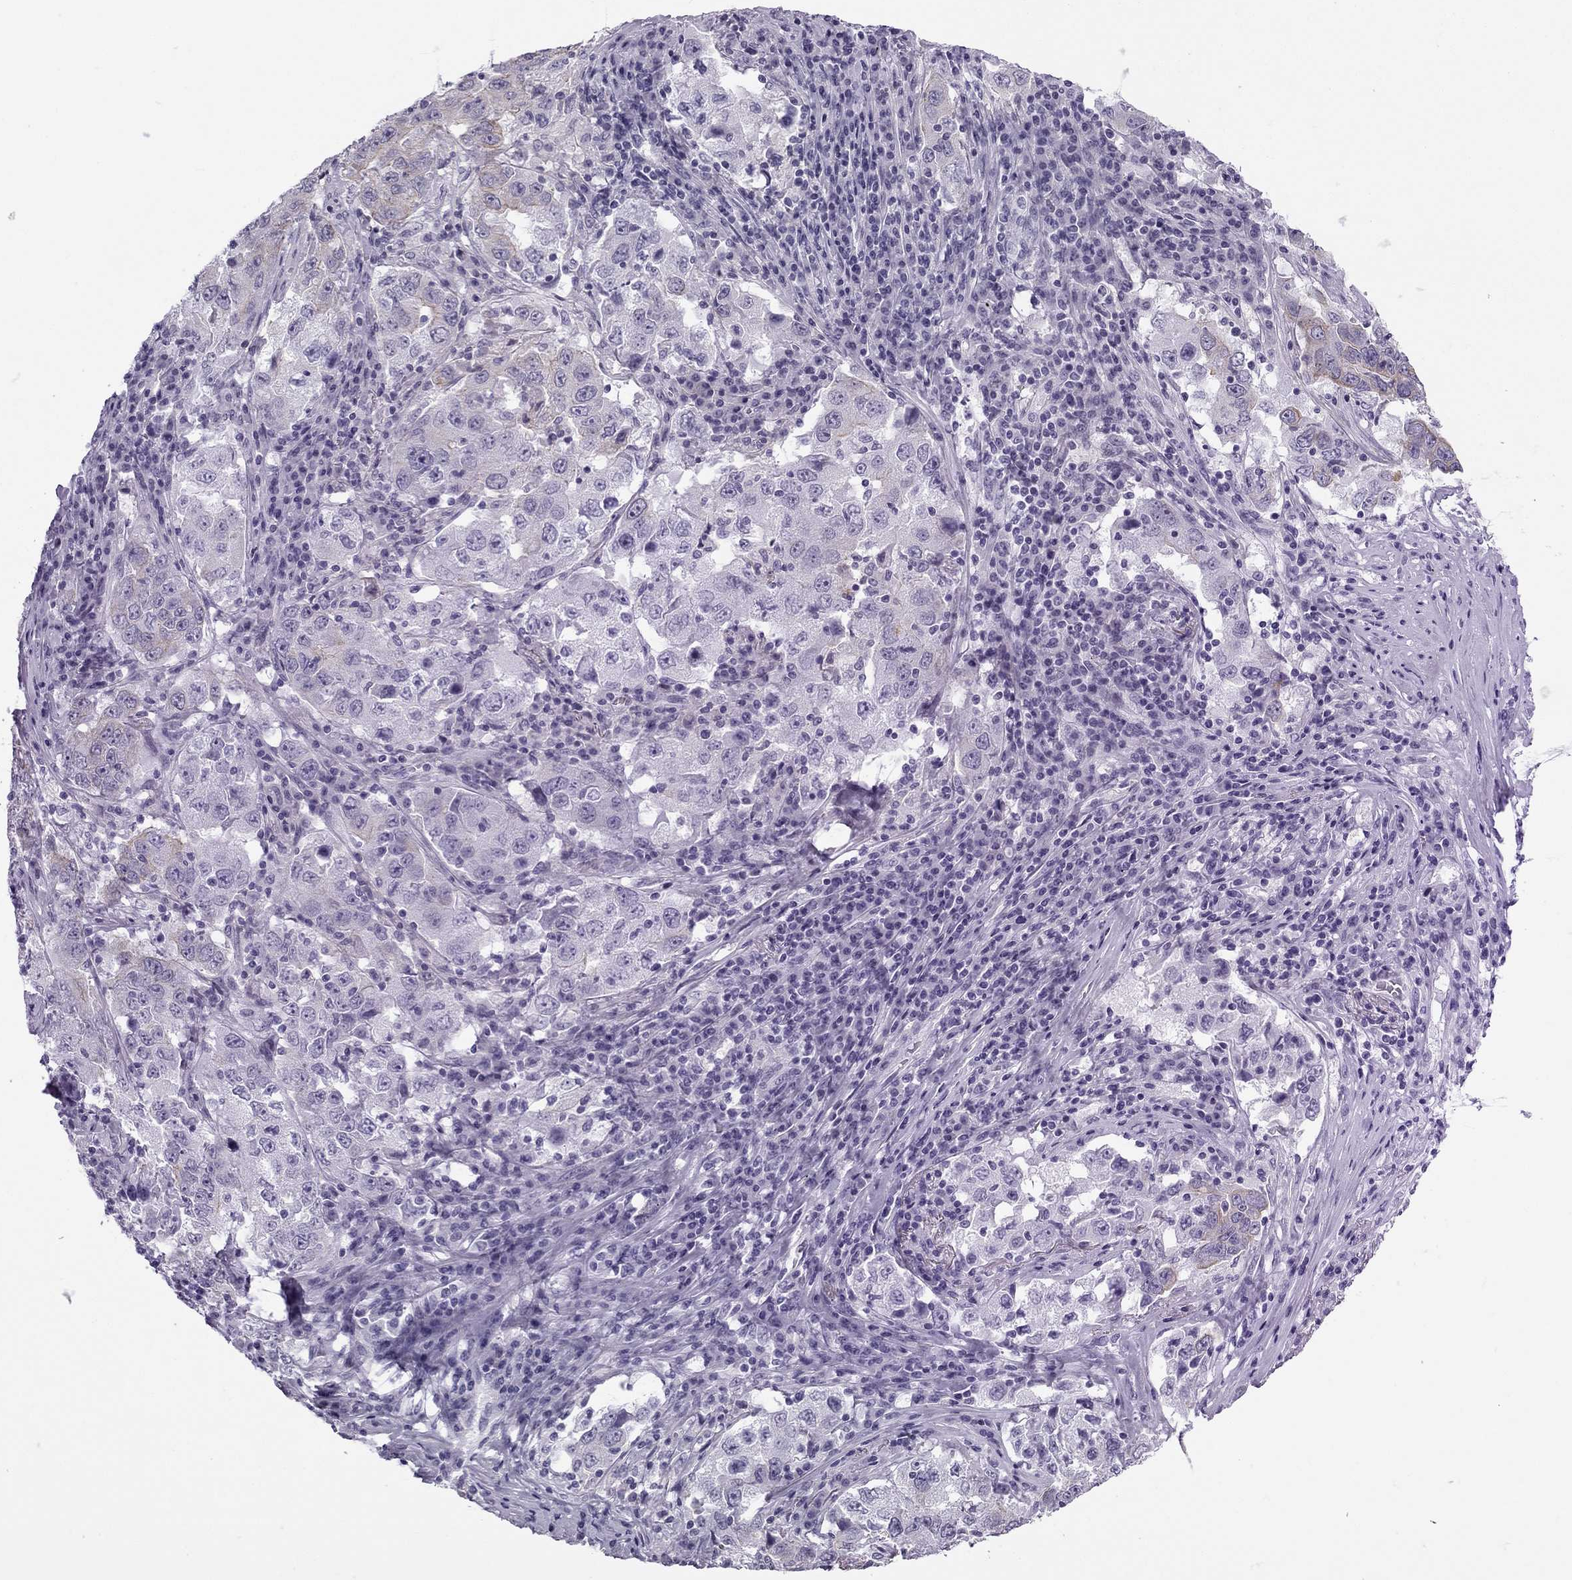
{"staining": {"intensity": "weak", "quantity": "<25%", "location": "cytoplasmic/membranous"}, "tissue": "lung cancer", "cell_type": "Tumor cells", "image_type": "cancer", "snomed": [{"axis": "morphology", "description": "Adenocarcinoma, NOS"}, {"axis": "topography", "description": "Lung"}], "caption": "High magnification brightfield microscopy of lung cancer stained with DAB (3,3'-diaminobenzidine) (brown) and counterstained with hematoxylin (blue): tumor cells show no significant staining.", "gene": "GJA8", "patient": {"sex": "male", "age": 73}}